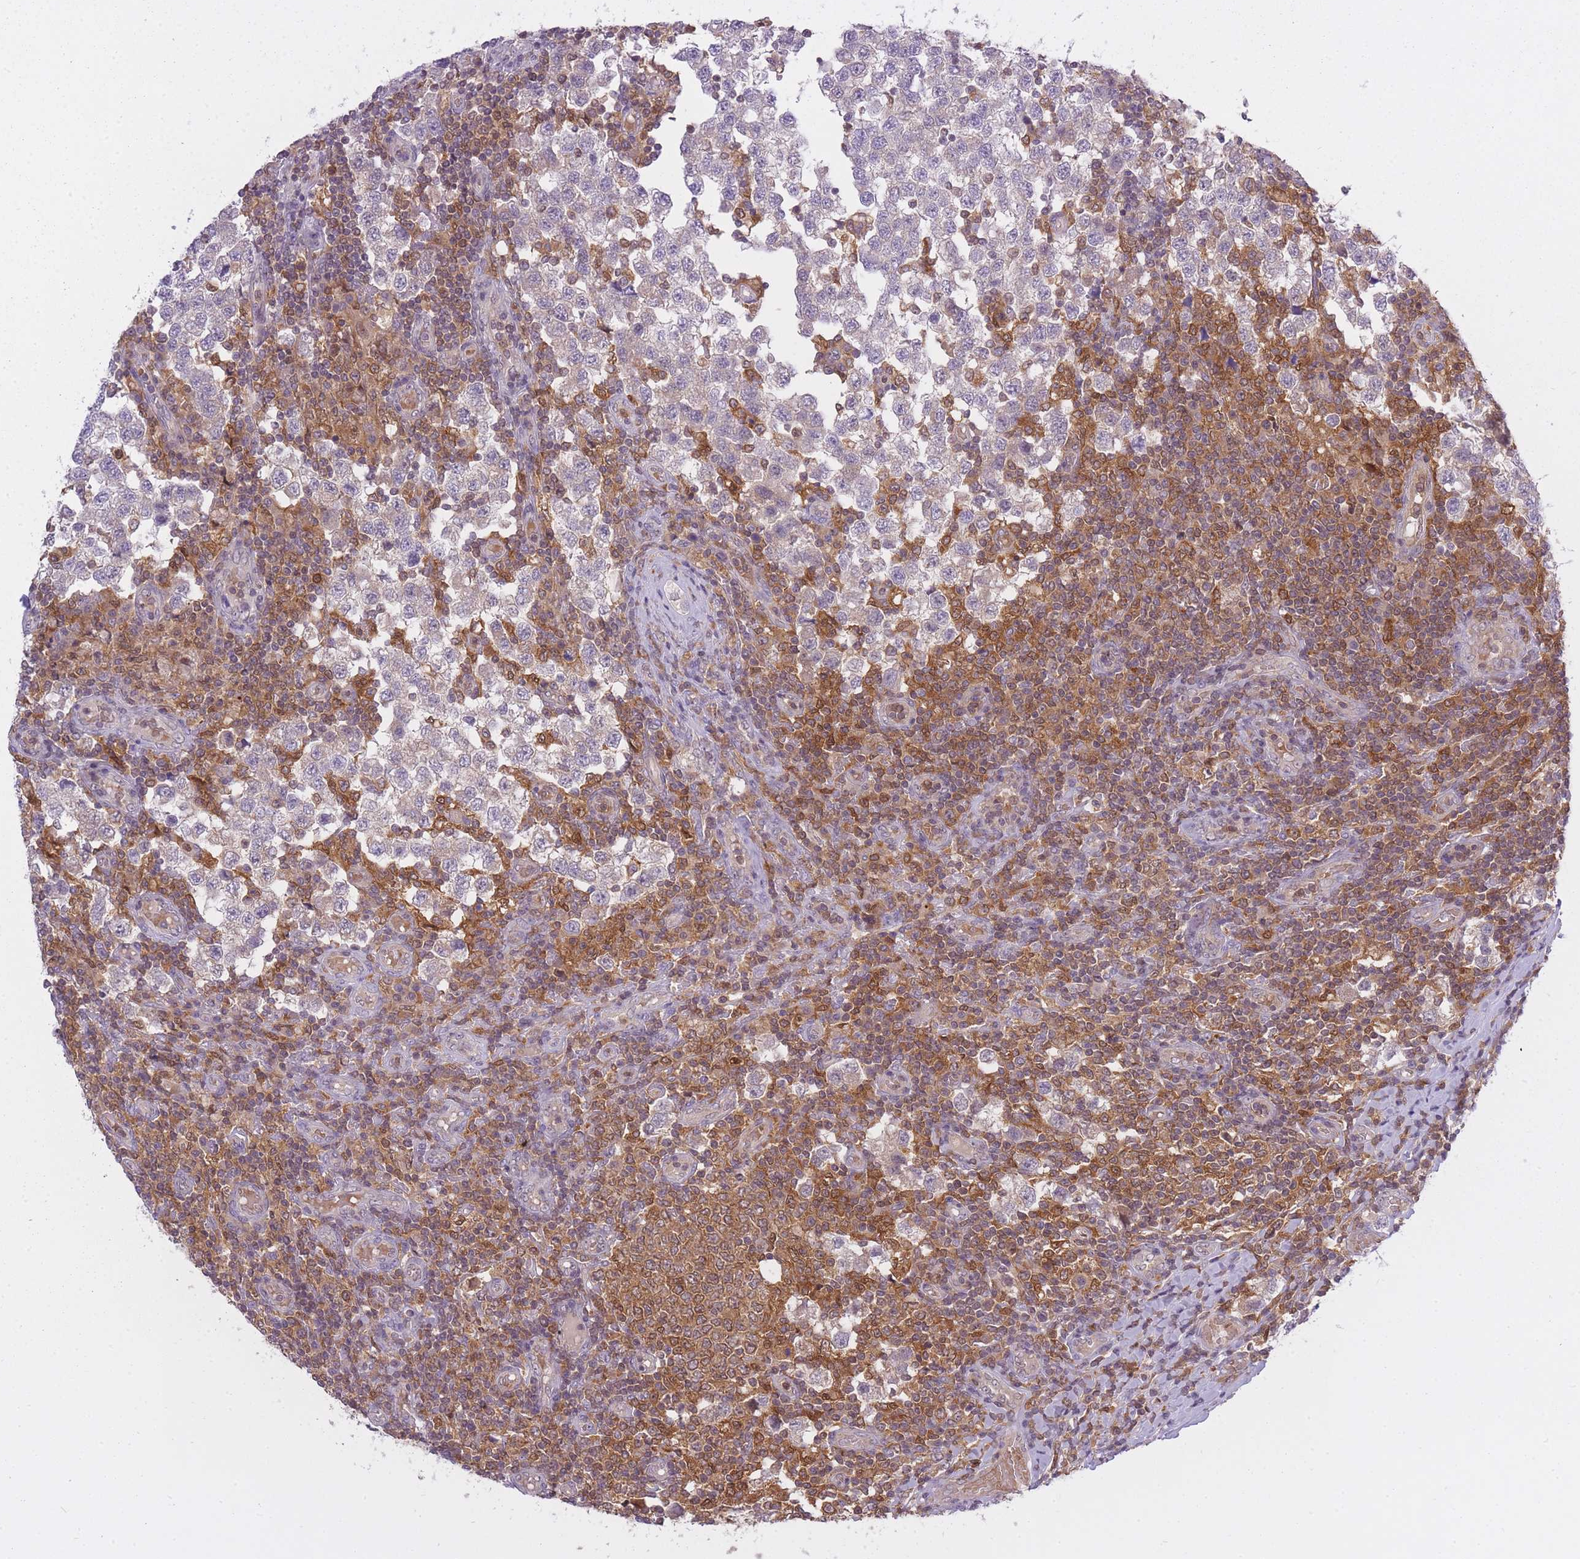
{"staining": {"intensity": "negative", "quantity": "none", "location": "none"}, "tissue": "testis cancer", "cell_type": "Tumor cells", "image_type": "cancer", "snomed": [{"axis": "morphology", "description": "Seminoma, NOS"}, {"axis": "topography", "description": "Testis"}], "caption": "This is a photomicrograph of immunohistochemistry (IHC) staining of testis cancer, which shows no expression in tumor cells.", "gene": "CXorf38", "patient": {"sex": "male", "age": 34}}